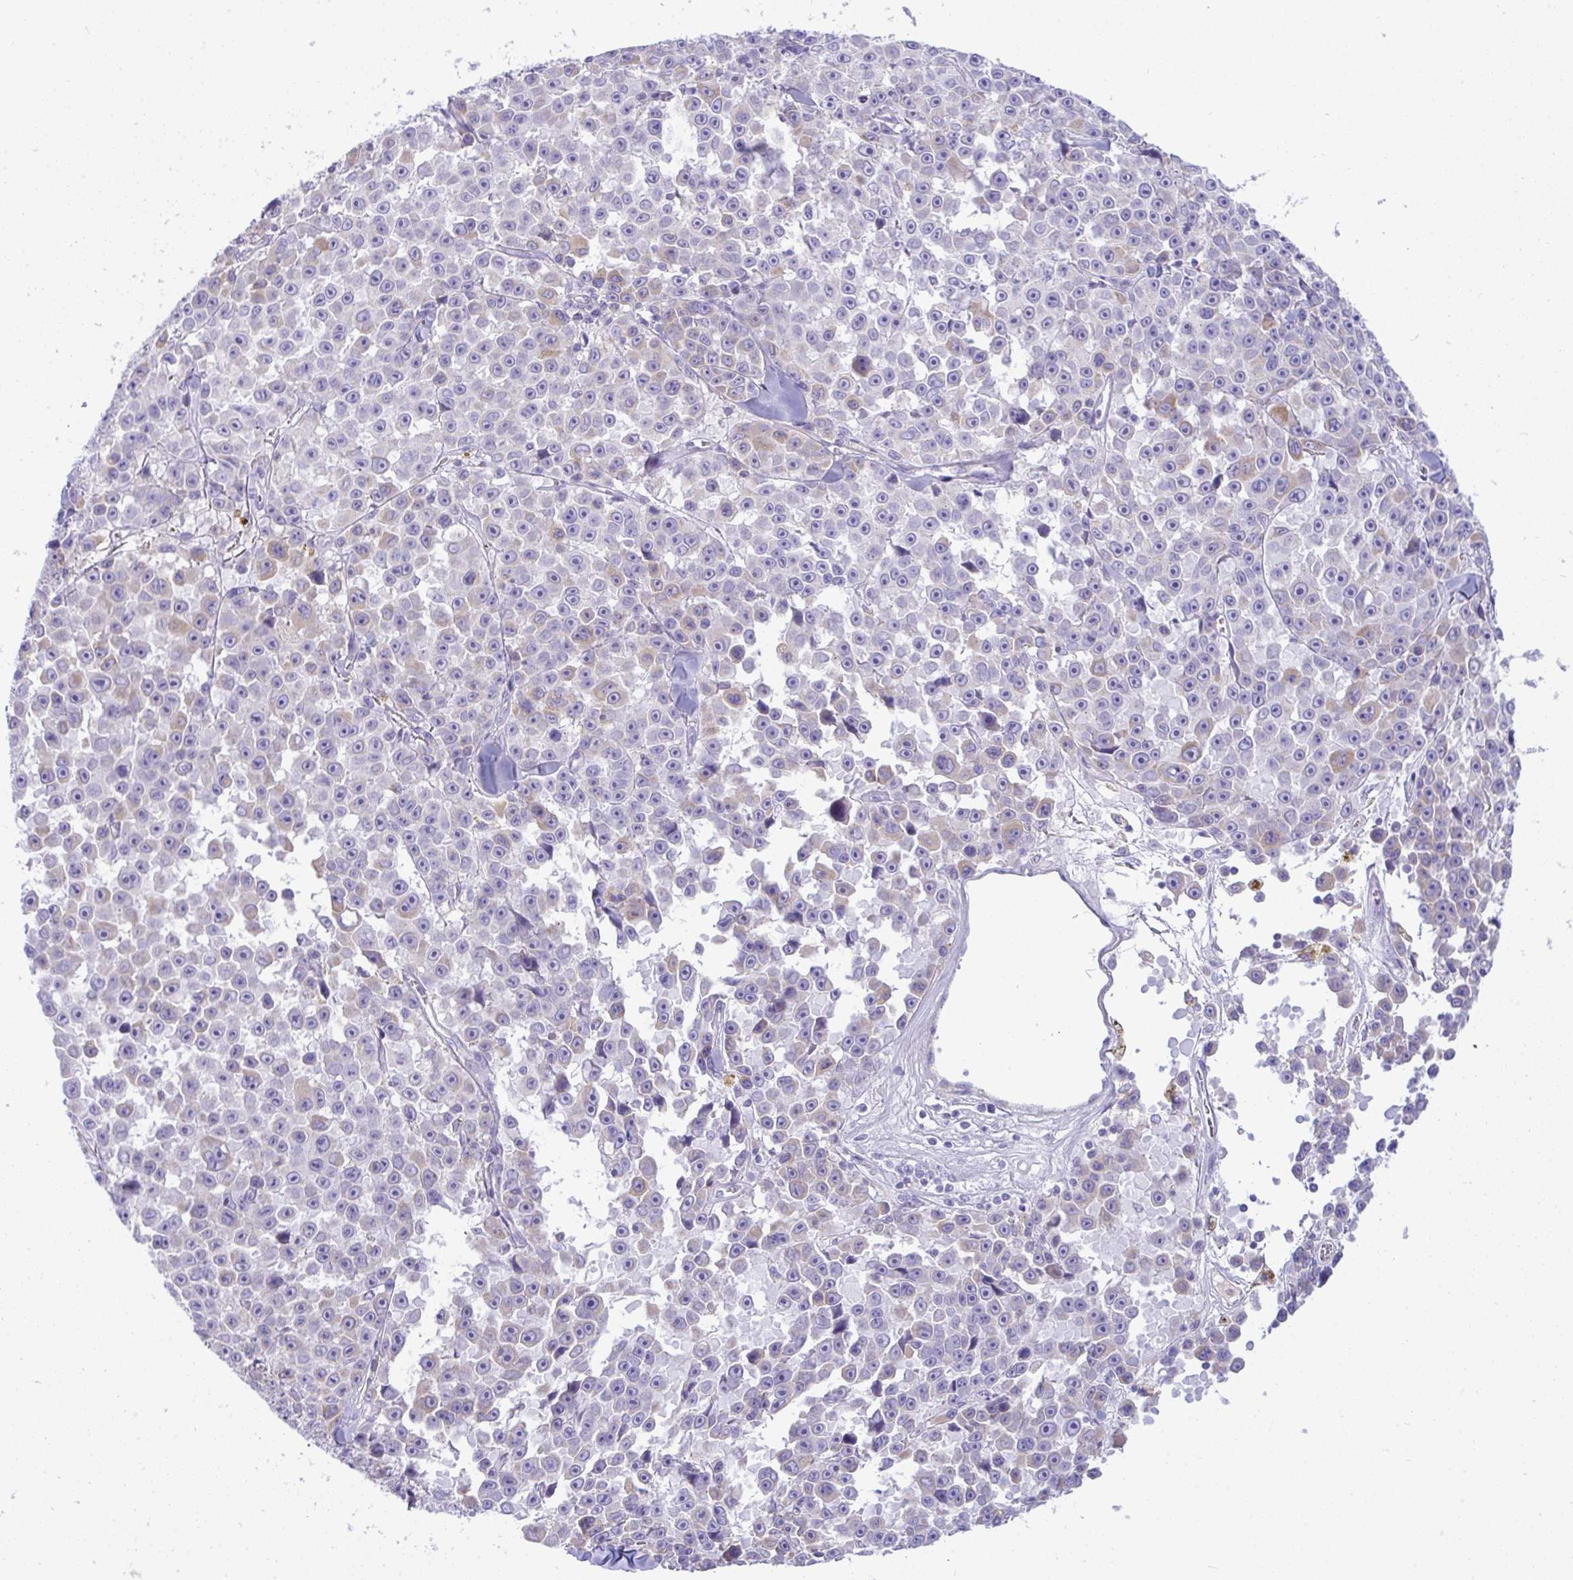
{"staining": {"intensity": "weak", "quantity": "<25%", "location": "cytoplasmic/membranous"}, "tissue": "melanoma", "cell_type": "Tumor cells", "image_type": "cancer", "snomed": [{"axis": "morphology", "description": "Malignant melanoma, NOS"}, {"axis": "topography", "description": "Skin"}], "caption": "Melanoma was stained to show a protein in brown. There is no significant expression in tumor cells.", "gene": "PLA2G12B", "patient": {"sex": "female", "age": 66}}